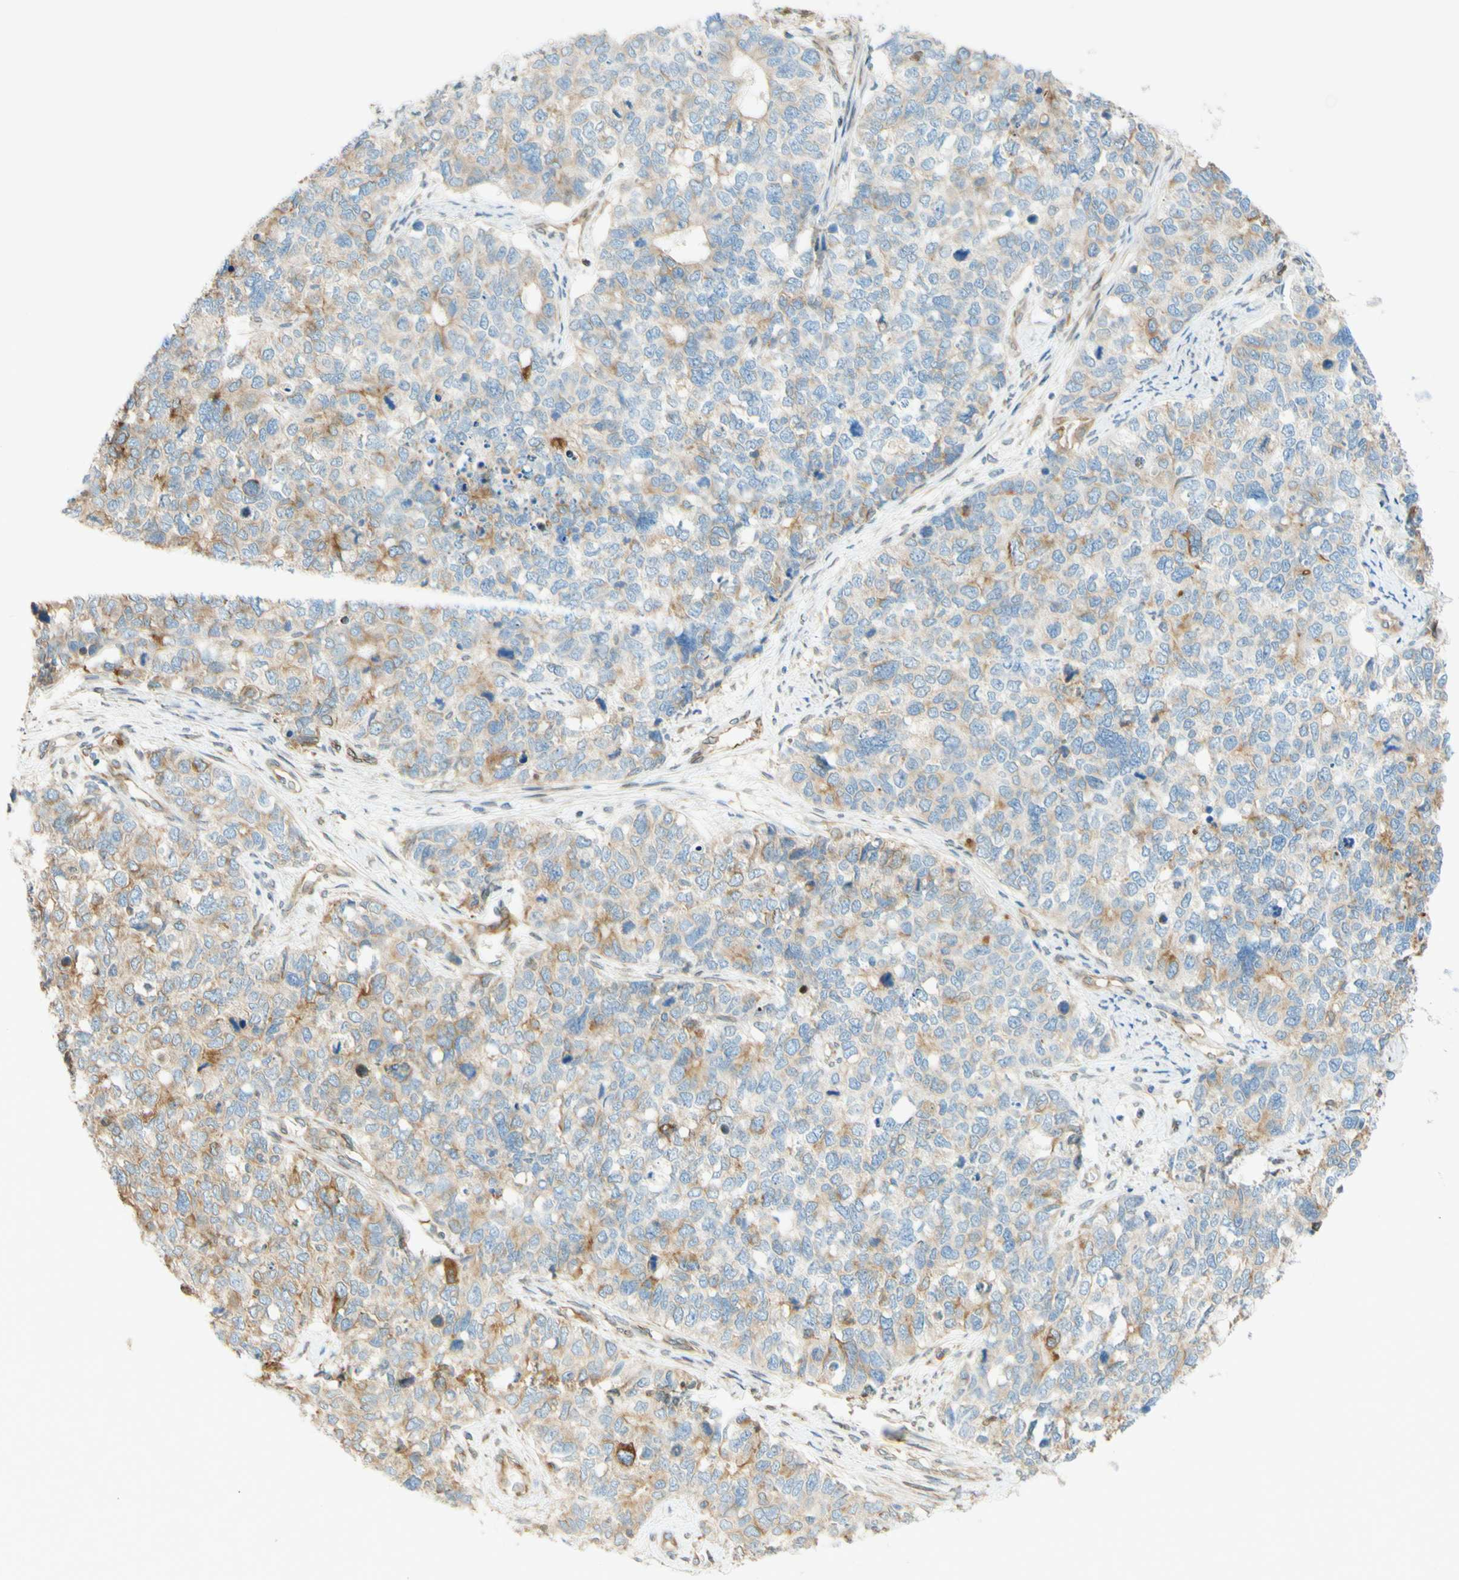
{"staining": {"intensity": "moderate", "quantity": "<25%", "location": "cytoplasmic/membranous"}, "tissue": "cervical cancer", "cell_type": "Tumor cells", "image_type": "cancer", "snomed": [{"axis": "morphology", "description": "Squamous cell carcinoma, NOS"}, {"axis": "topography", "description": "Cervix"}], "caption": "Protein expression analysis of cervical cancer exhibits moderate cytoplasmic/membranous staining in approximately <25% of tumor cells. The staining was performed using DAB, with brown indicating positive protein expression. Nuclei are stained blue with hematoxylin.", "gene": "ENDOD1", "patient": {"sex": "female", "age": 63}}